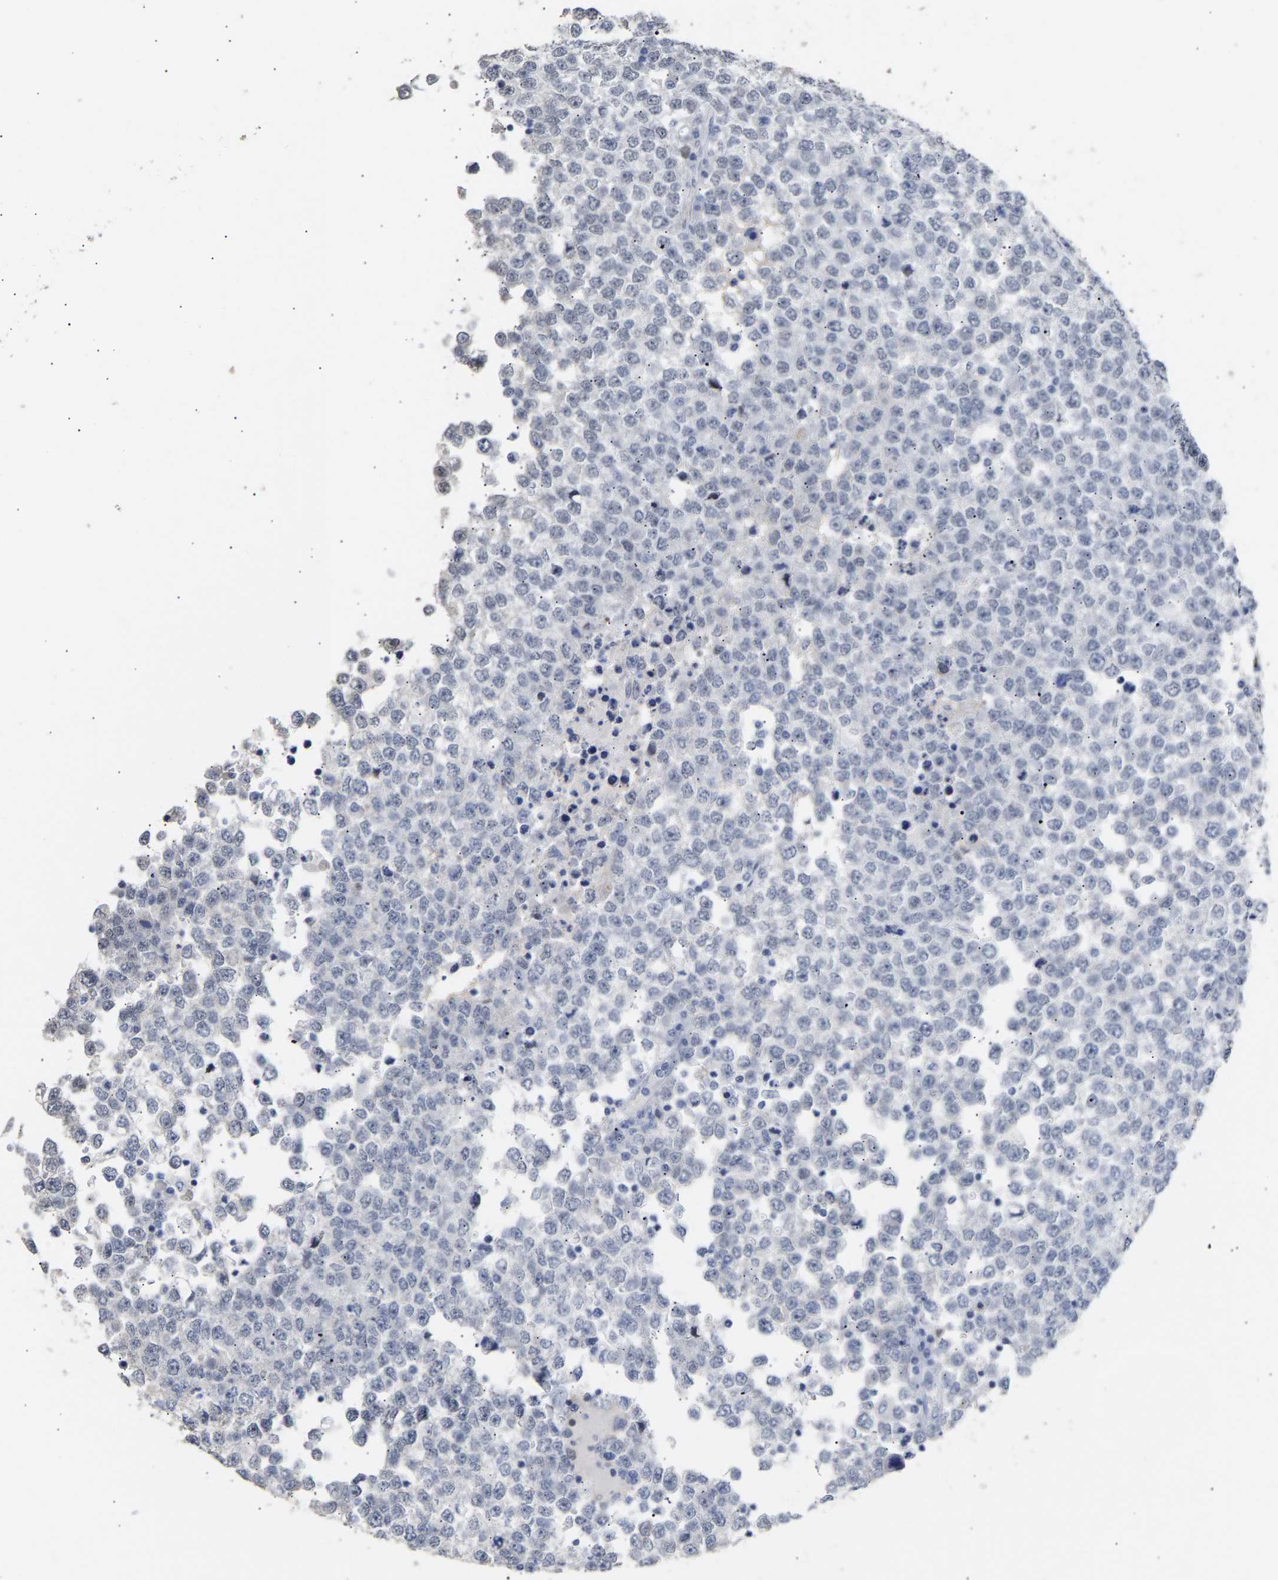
{"staining": {"intensity": "moderate", "quantity": "<25%", "location": "nuclear"}, "tissue": "testis cancer", "cell_type": "Tumor cells", "image_type": "cancer", "snomed": [{"axis": "morphology", "description": "Seminoma, NOS"}, {"axis": "topography", "description": "Testis"}], "caption": "High-power microscopy captured an immunohistochemistry (IHC) image of testis seminoma, revealing moderate nuclear staining in approximately <25% of tumor cells. The staining is performed using DAB brown chromogen to label protein expression. The nuclei are counter-stained blue using hematoxylin.", "gene": "AMPH", "patient": {"sex": "male", "age": 65}}